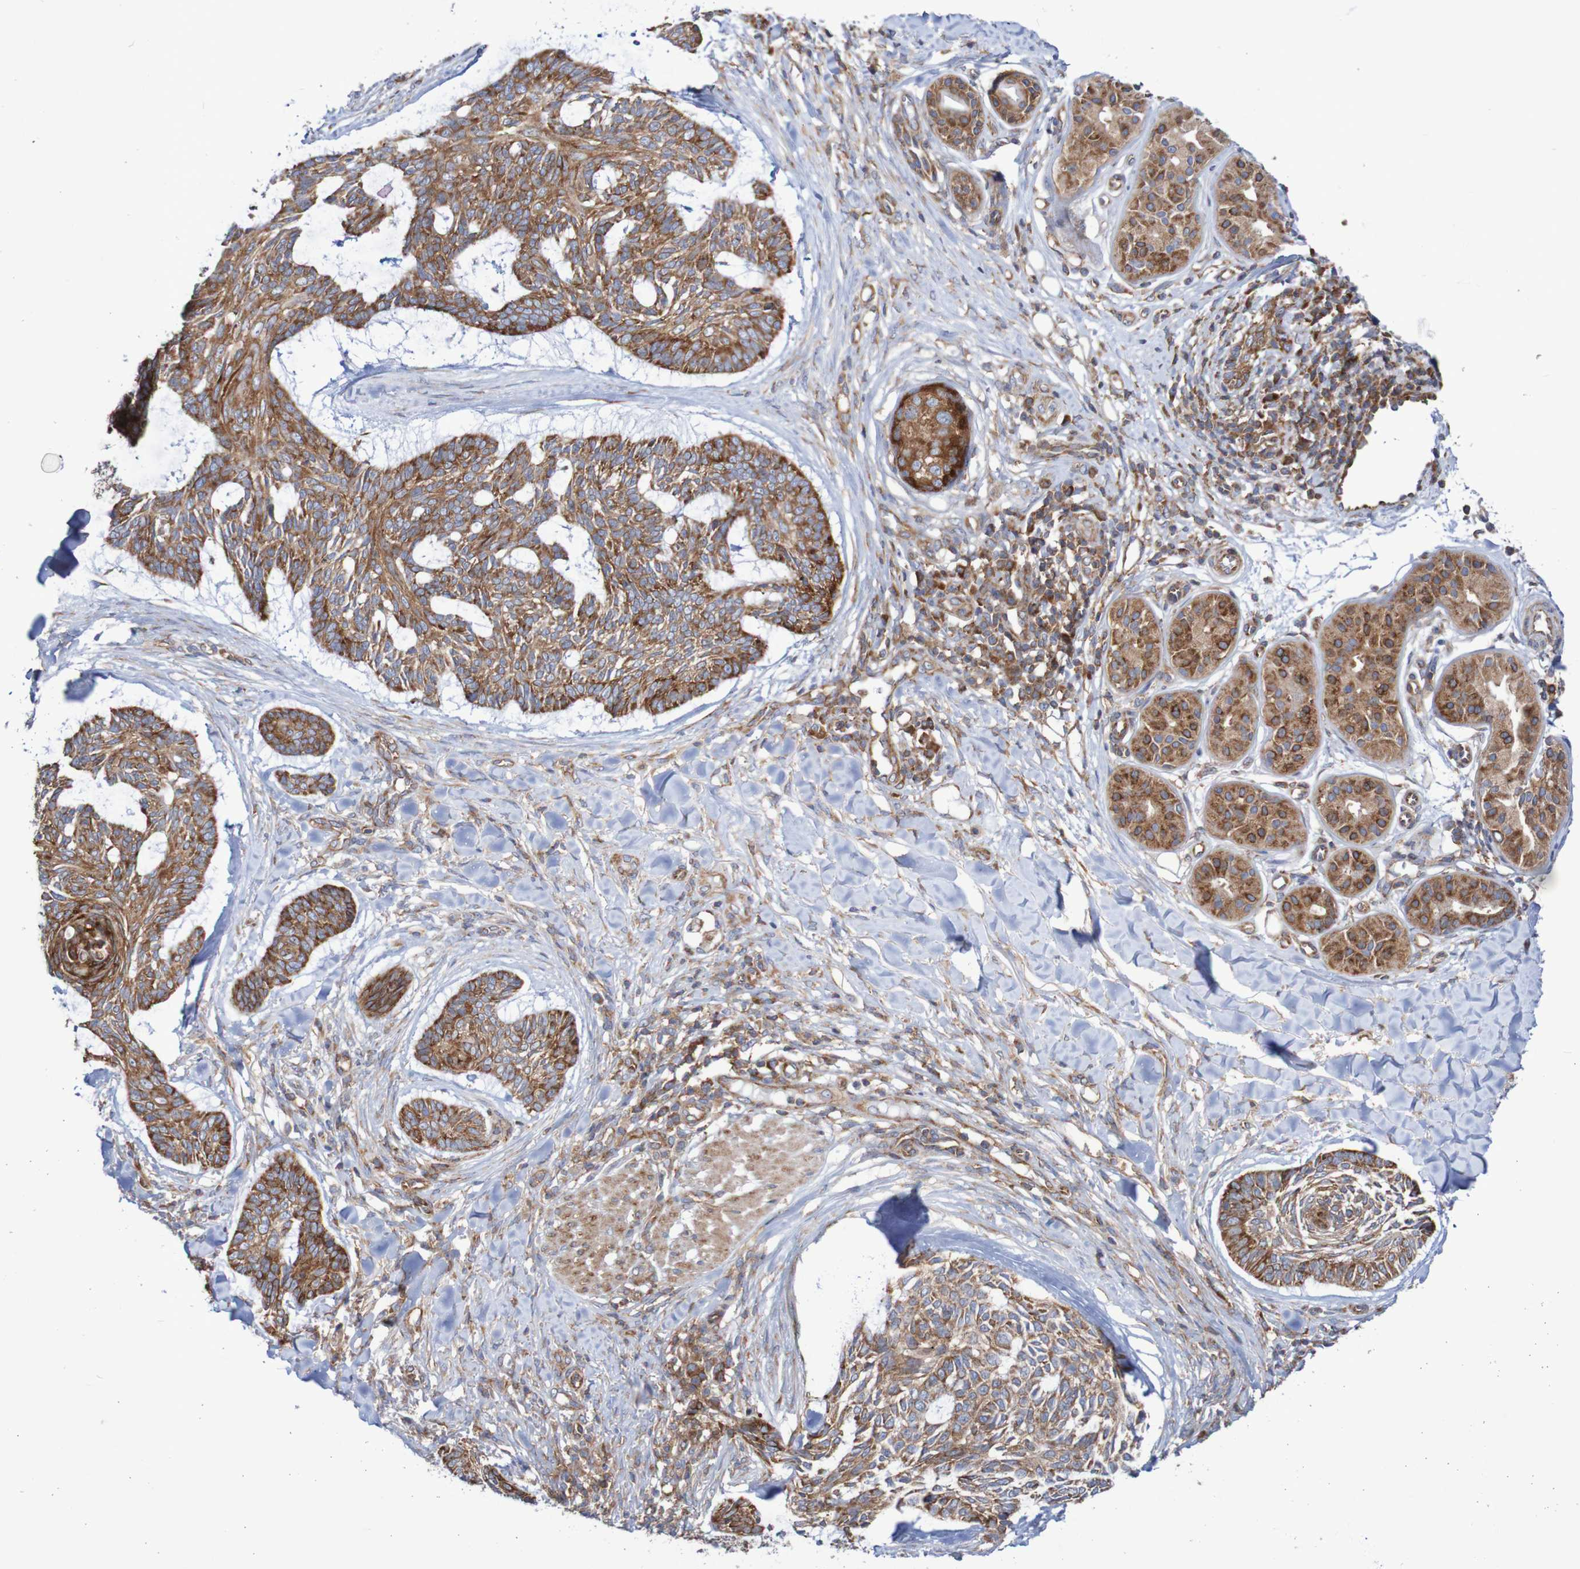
{"staining": {"intensity": "moderate", "quantity": ">75%", "location": "cytoplasmic/membranous"}, "tissue": "skin cancer", "cell_type": "Tumor cells", "image_type": "cancer", "snomed": [{"axis": "morphology", "description": "Basal cell carcinoma"}, {"axis": "topography", "description": "Skin"}], "caption": "Human basal cell carcinoma (skin) stained for a protein (brown) demonstrates moderate cytoplasmic/membranous positive staining in approximately >75% of tumor cells.", "gene": "FXR2", "patient": {"sex": "male", "age": 43}}